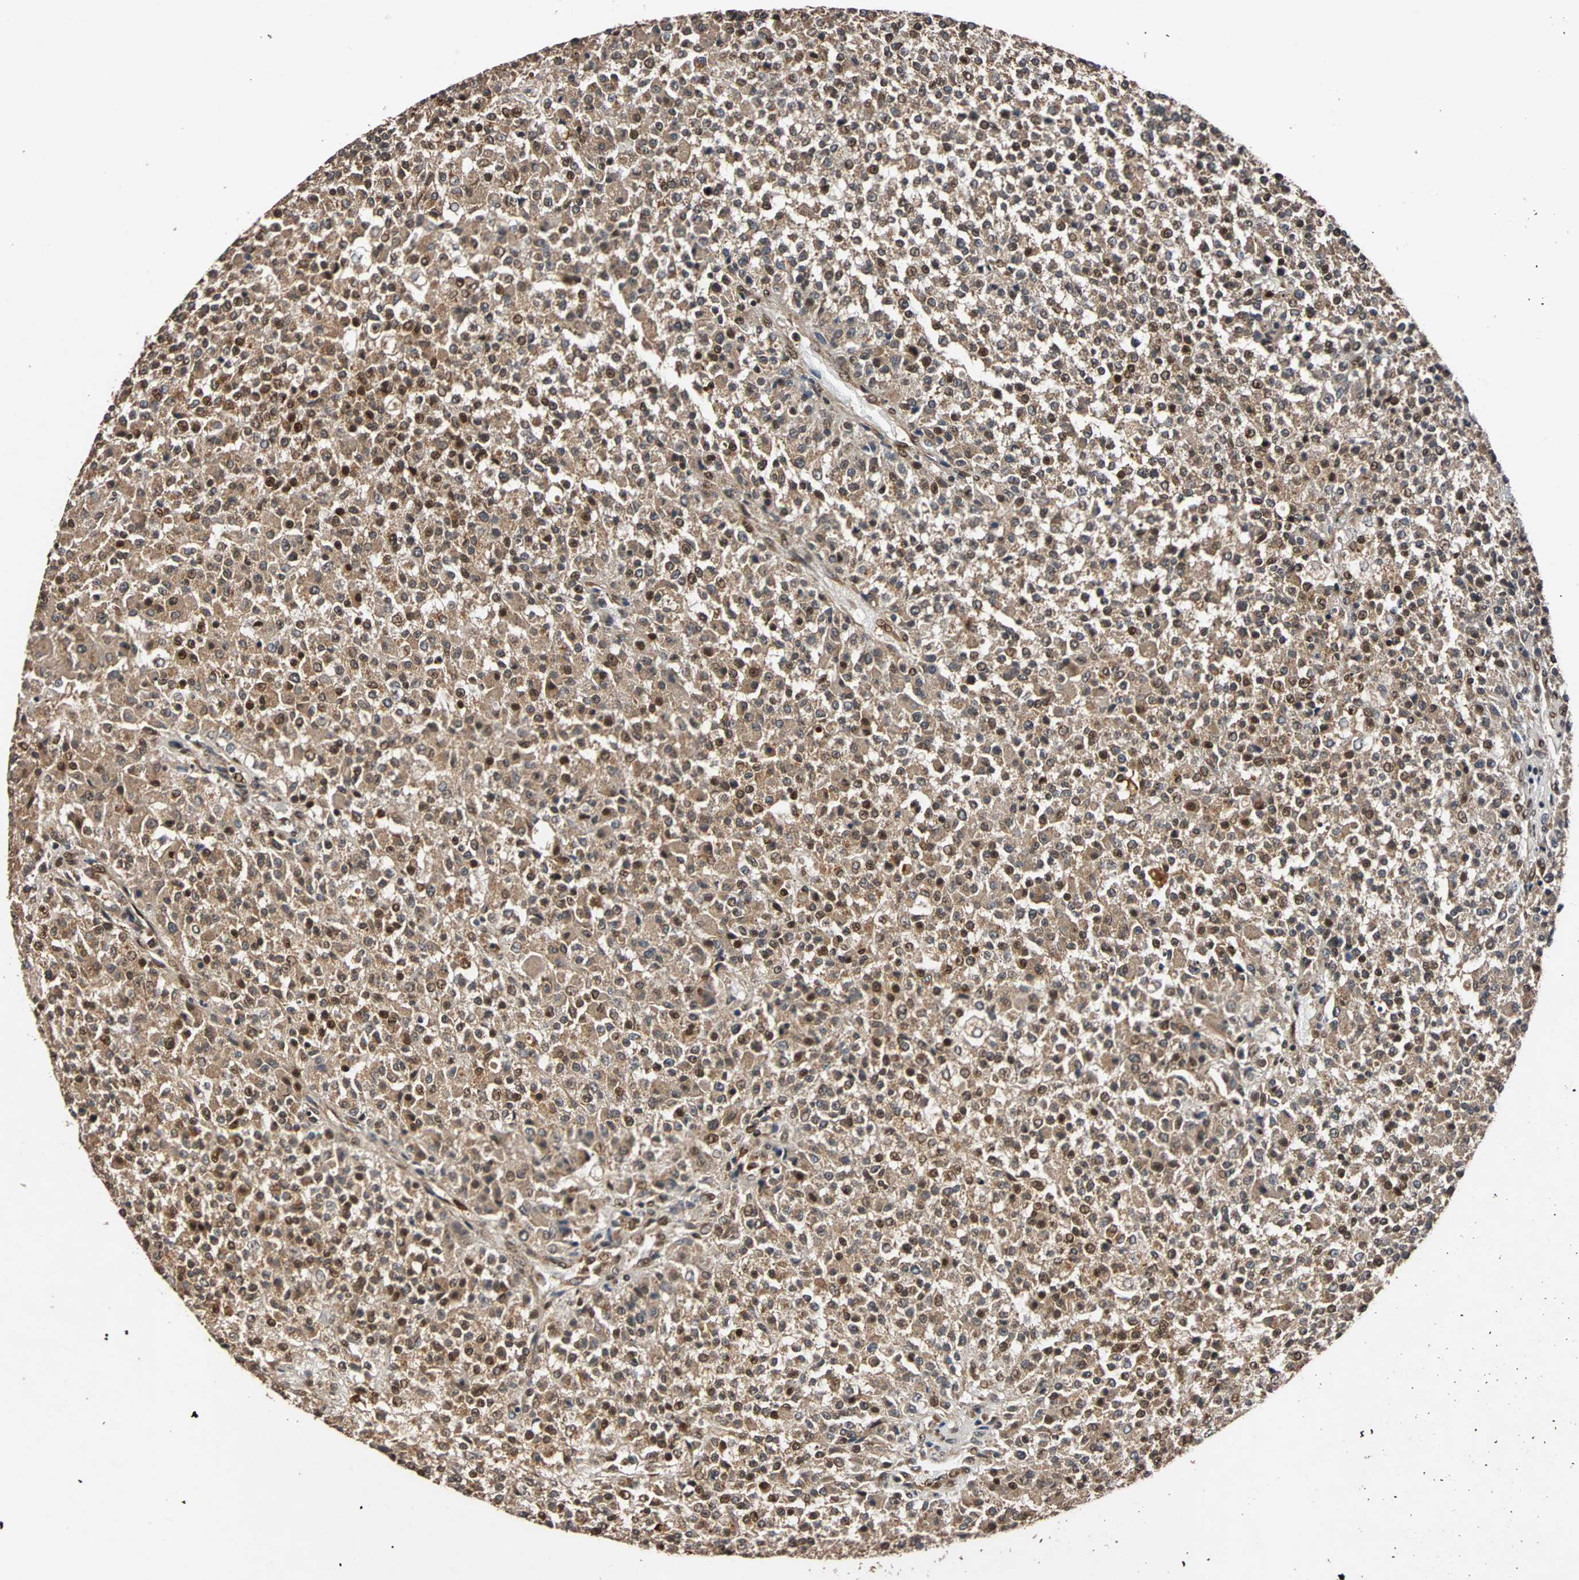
{"staining": {"intensity": "moderate", "quantity": ">75%", "location": "cytoplasmic/membranous,nuclear"}, "tissue": "testis cancer", "cell_type": "Tumor cells", "image_type": "cancer", "snomed": [{"axis": "morphology", "description": "Seminoma, NOS"}, {"axis": "topography", "description": "Testis"}], "caption": "This histopathology image demonstrates IHC staining of testis cancer (seminoma), with medium moderate cytoplasmic/membranous and nuclear expression in about >75% of tumor cells.", "gene": "USP31", "patient": {"sex": "male", "age": 59}}